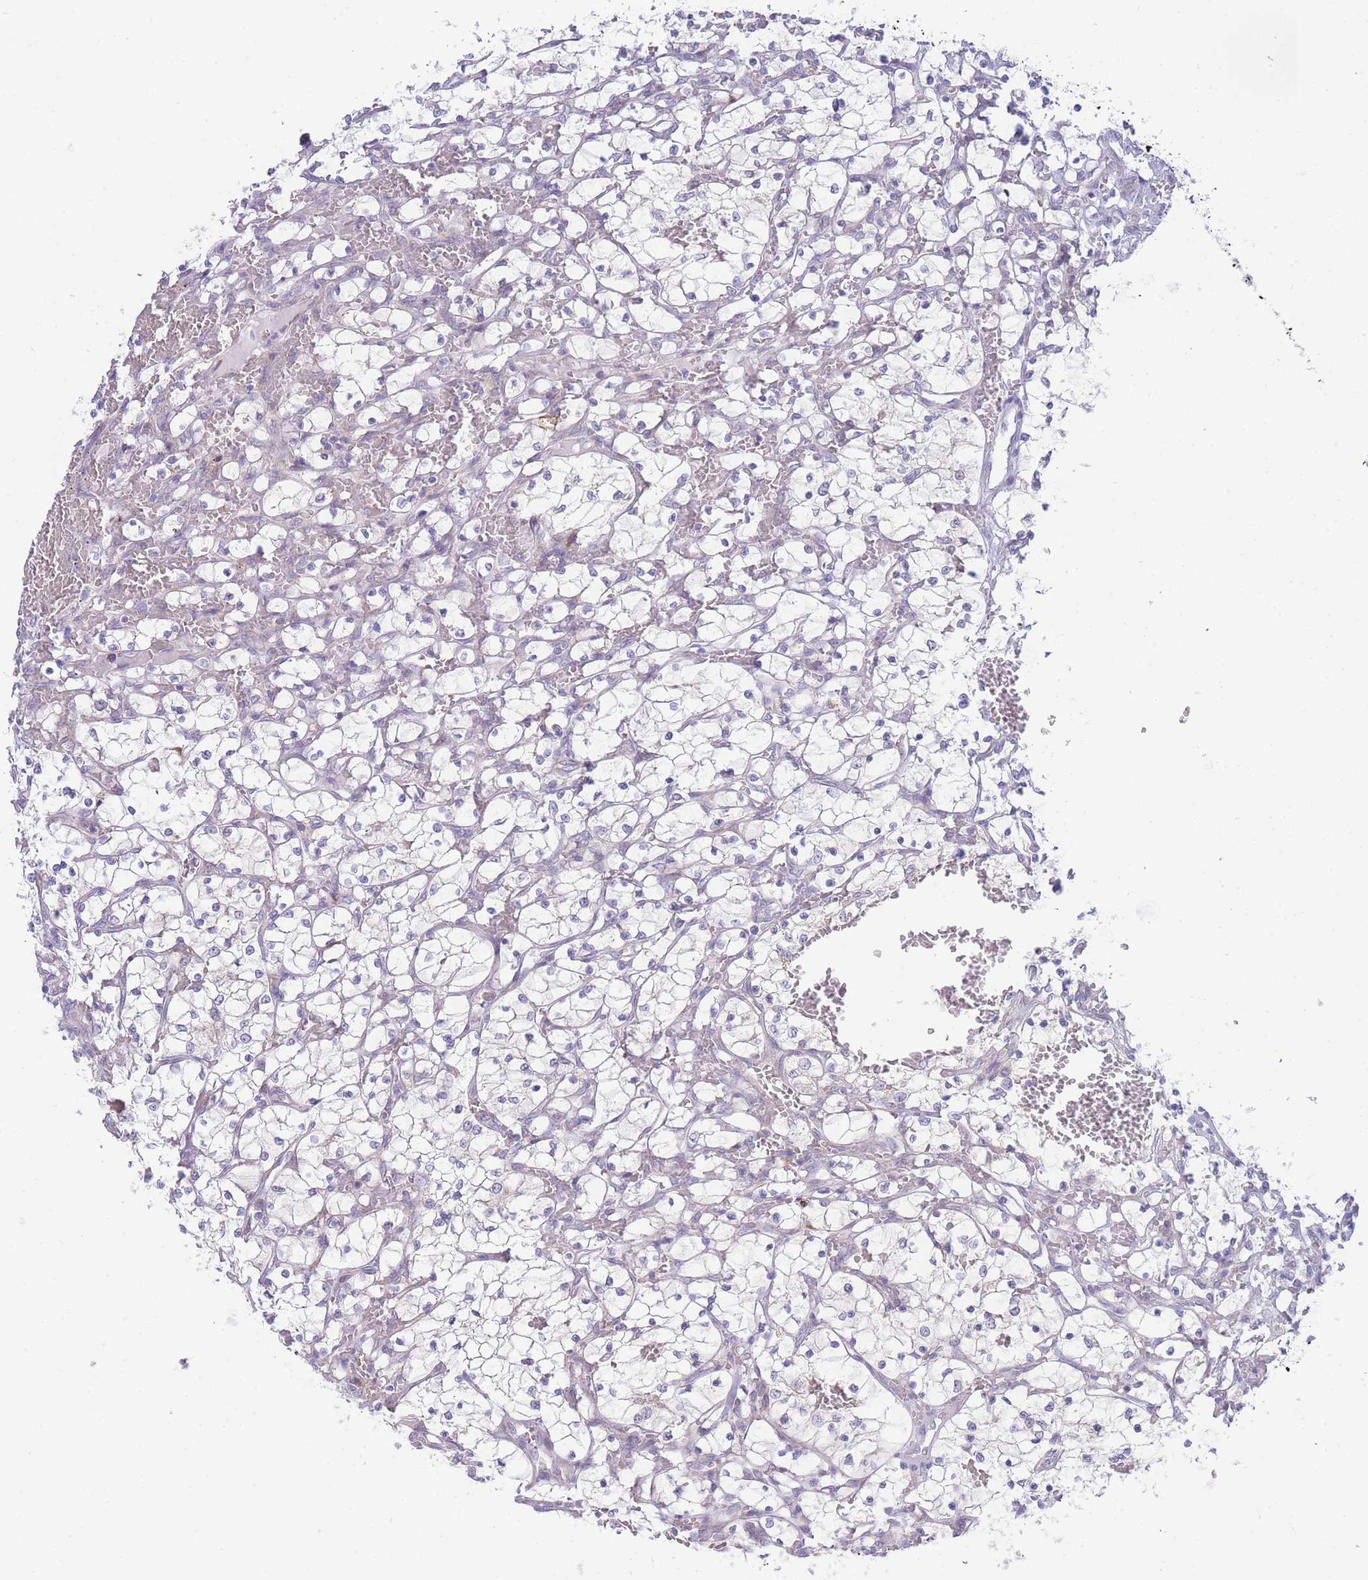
{"staining": {"intensity": "negative", "quantity": "none", "location": "none"}, "tissue": "renal cancer", "cell_type": "Tumor cells", "image_type": "cancer", "snomed": [{"axis": "morphology", "description": "Adenocarcinoma, NOS"}, {"axis": "topography", "description": "Kidney"}], "caption": "This is an IHC histopathology image of human renal cancer. There is no staining in tumor cells.", "gene": "ZNF510", "patient": {"sex": "female", "age": 69}}